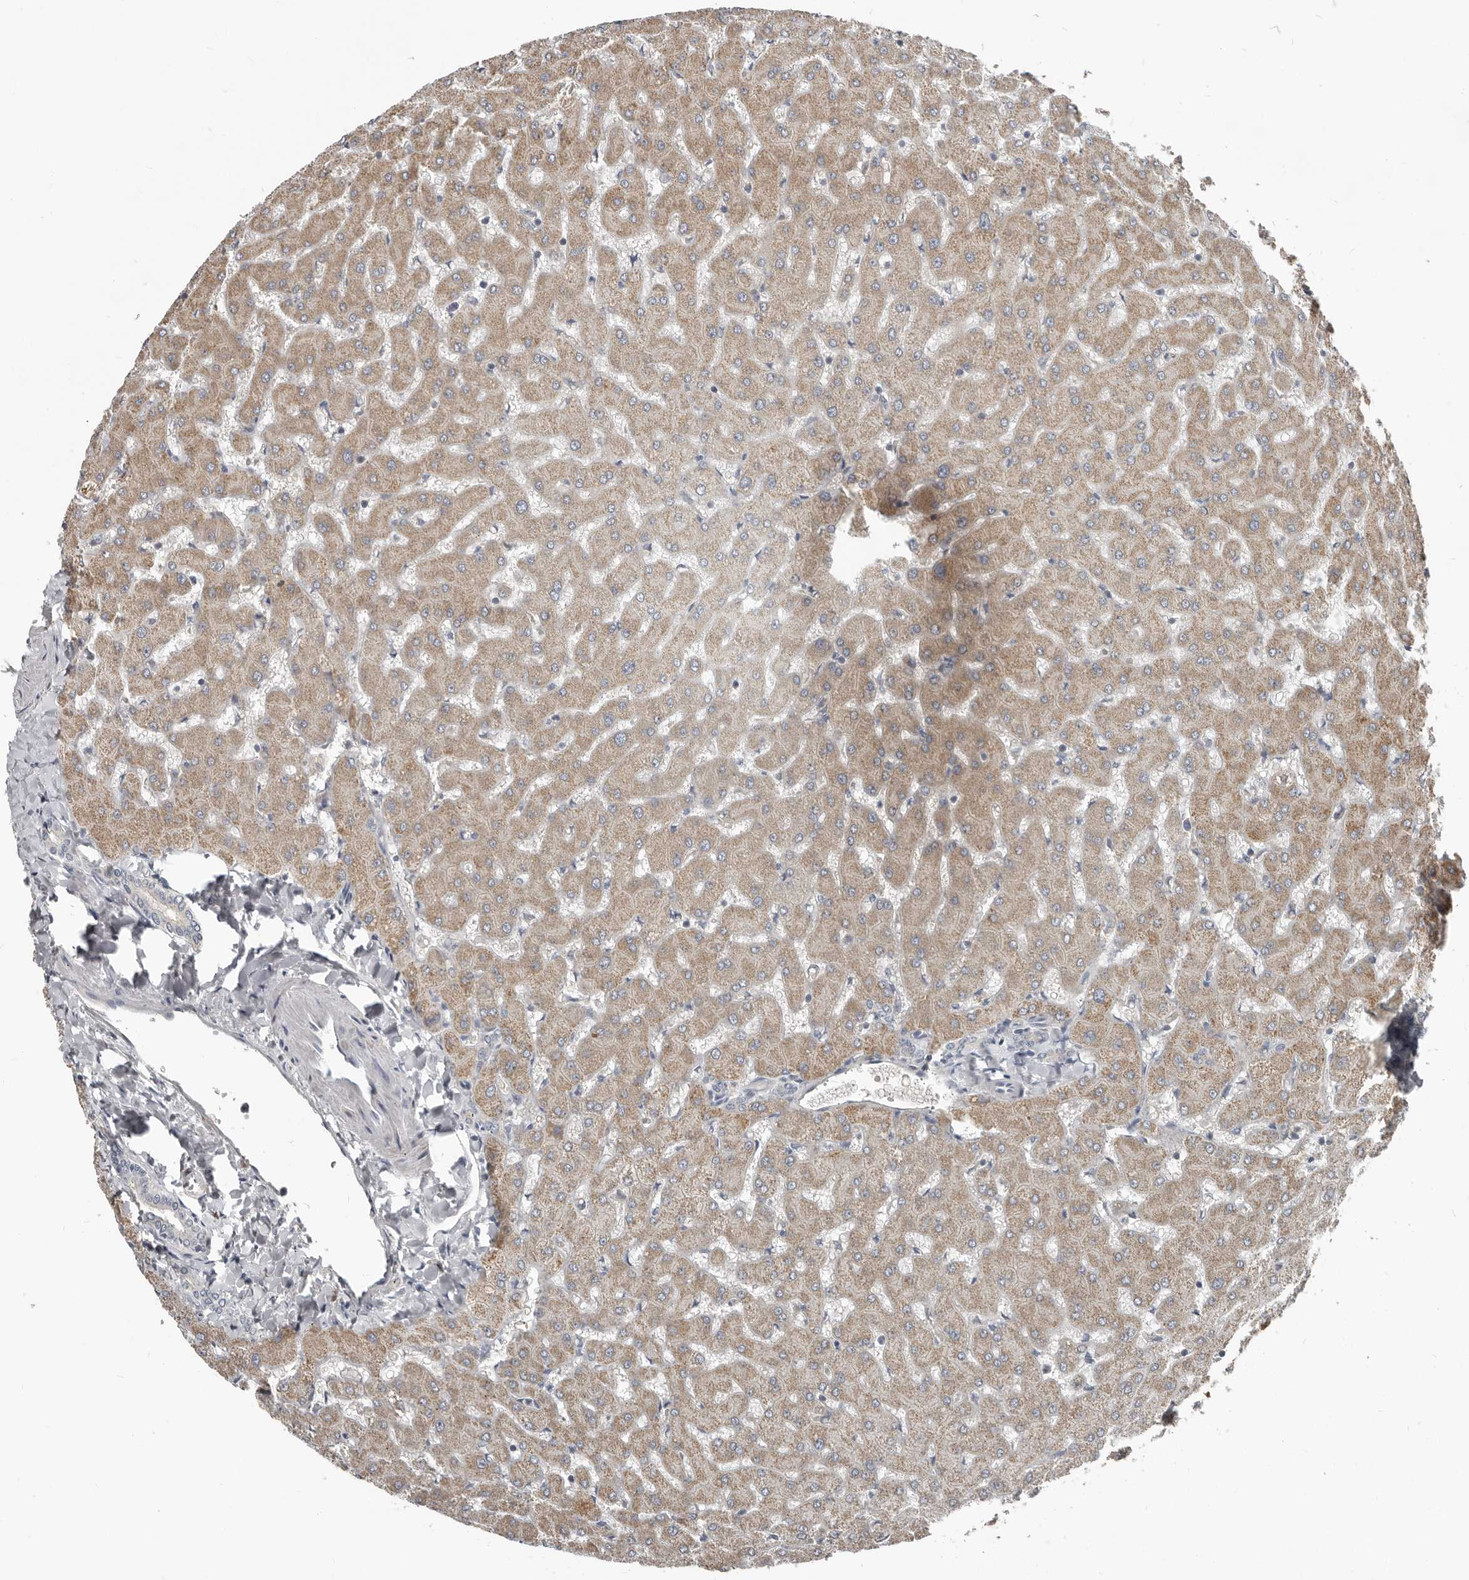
{"staining": {"intensity": "negative", "quantity": "none", "location": "none"}, "tissue": "liver", "cell_type": "Cholangiocytes", "image_type": "normal", "snomed": [{"axis": "morphology", "description": "Normal tissue, NOS"}, {"axis": "topography", "description": "Liver"}], "caption": "This is an immunohistochemistry (IHC) micrograph of unremarkable human liver. There is no expression in cholangiocytes.", "gene": "AKNAD1", "patient": {"sex": "female", "age": 63}}